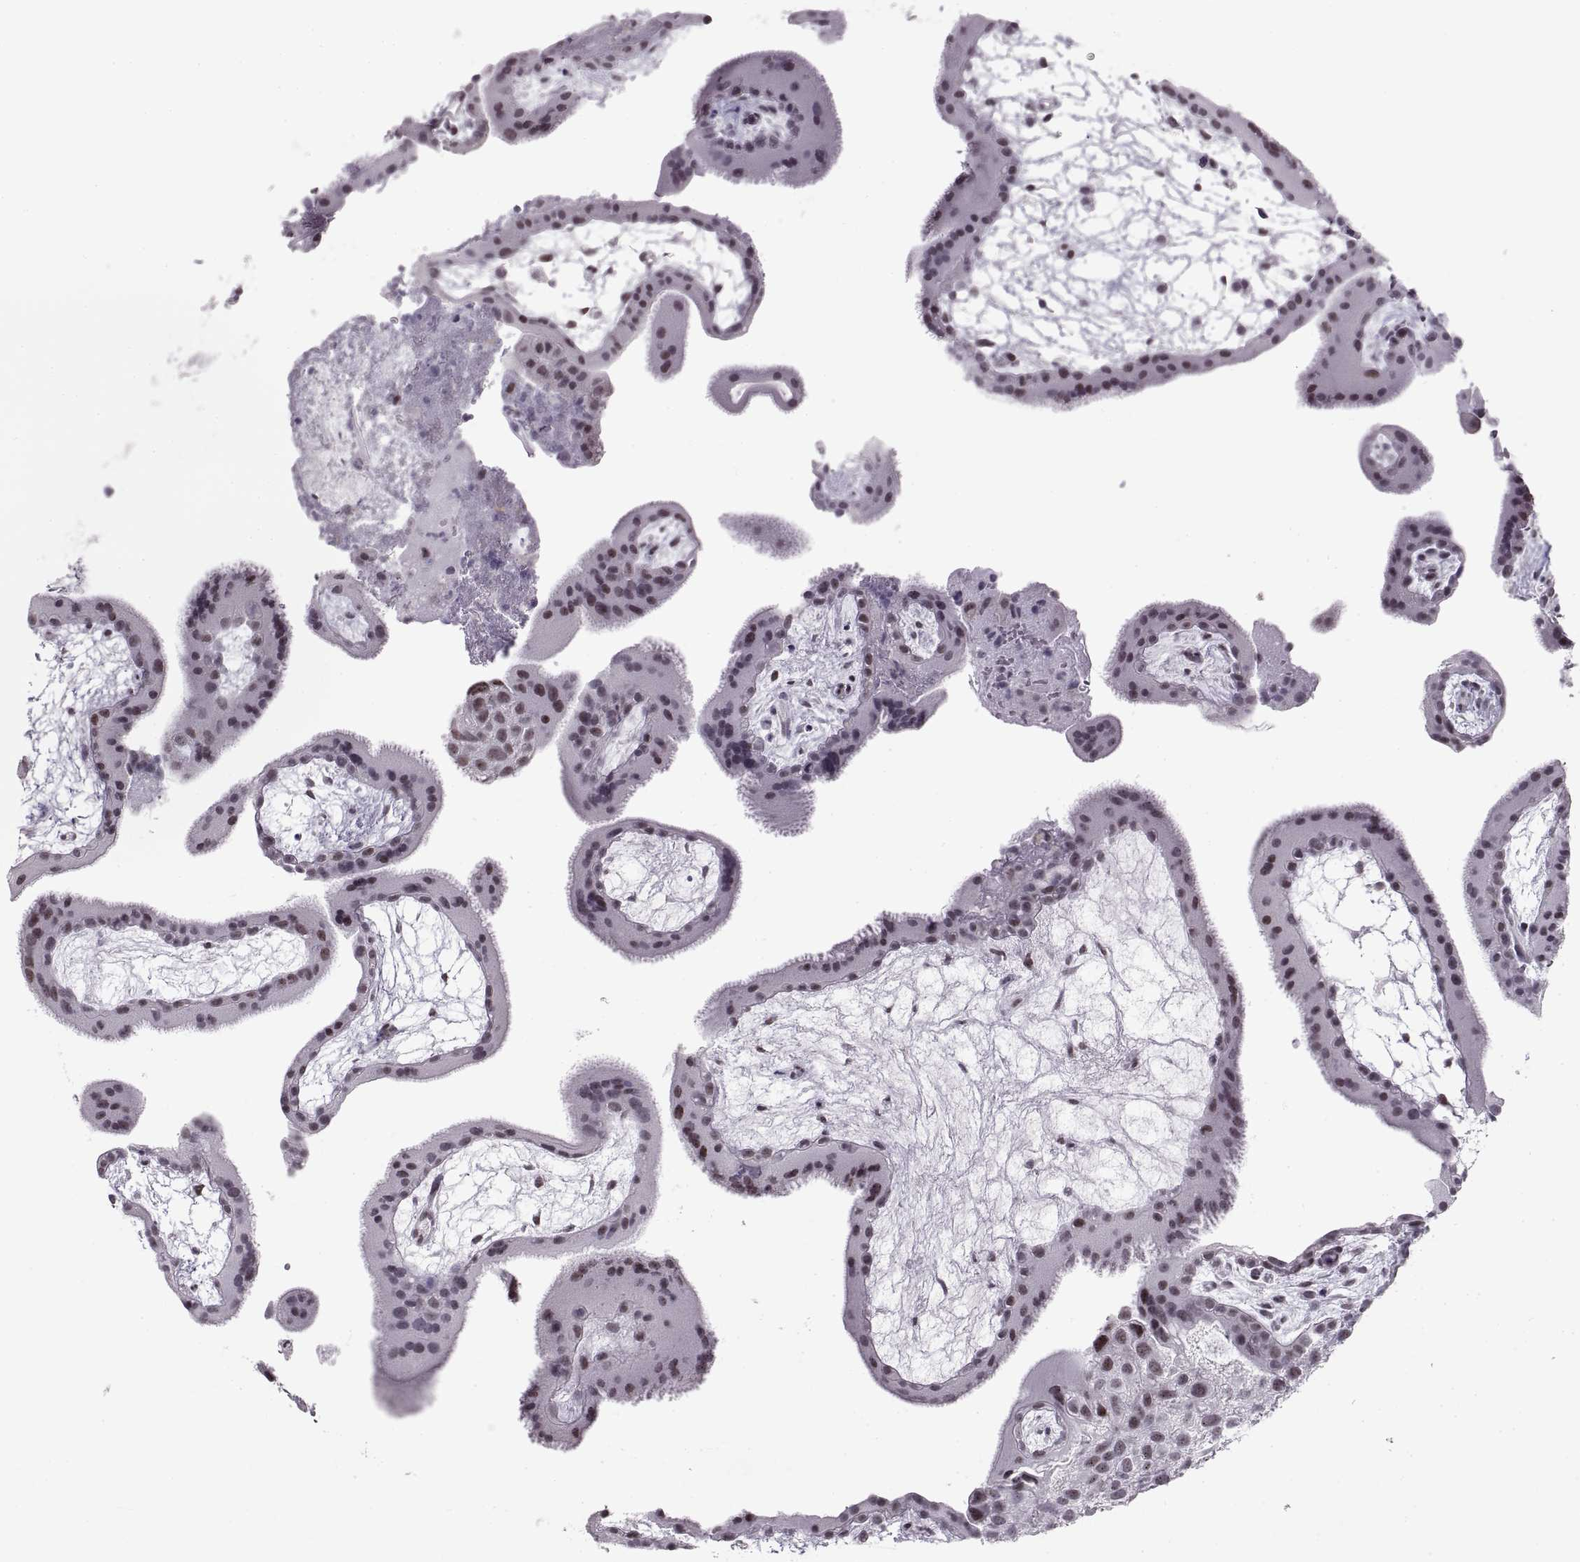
{"staining": {"intensity": "negative", "quantity": "none", "location": "none"}, "tissue": "placenta", "cell_type": "Decidual cells", "image_type": "normal", "snomed": [{"axis": "morphology", "description": "Normal tissue, NOS"}, {"axis": "topography", "description": "Placenta"}], "caption": "Immunohistochemistry histopathology image of normal placenta stained for a protein (brown), which demonstrates no expression in decidual cells.", "gene": "NANOS3", "patient": {"sex": "female", "age": 19}}